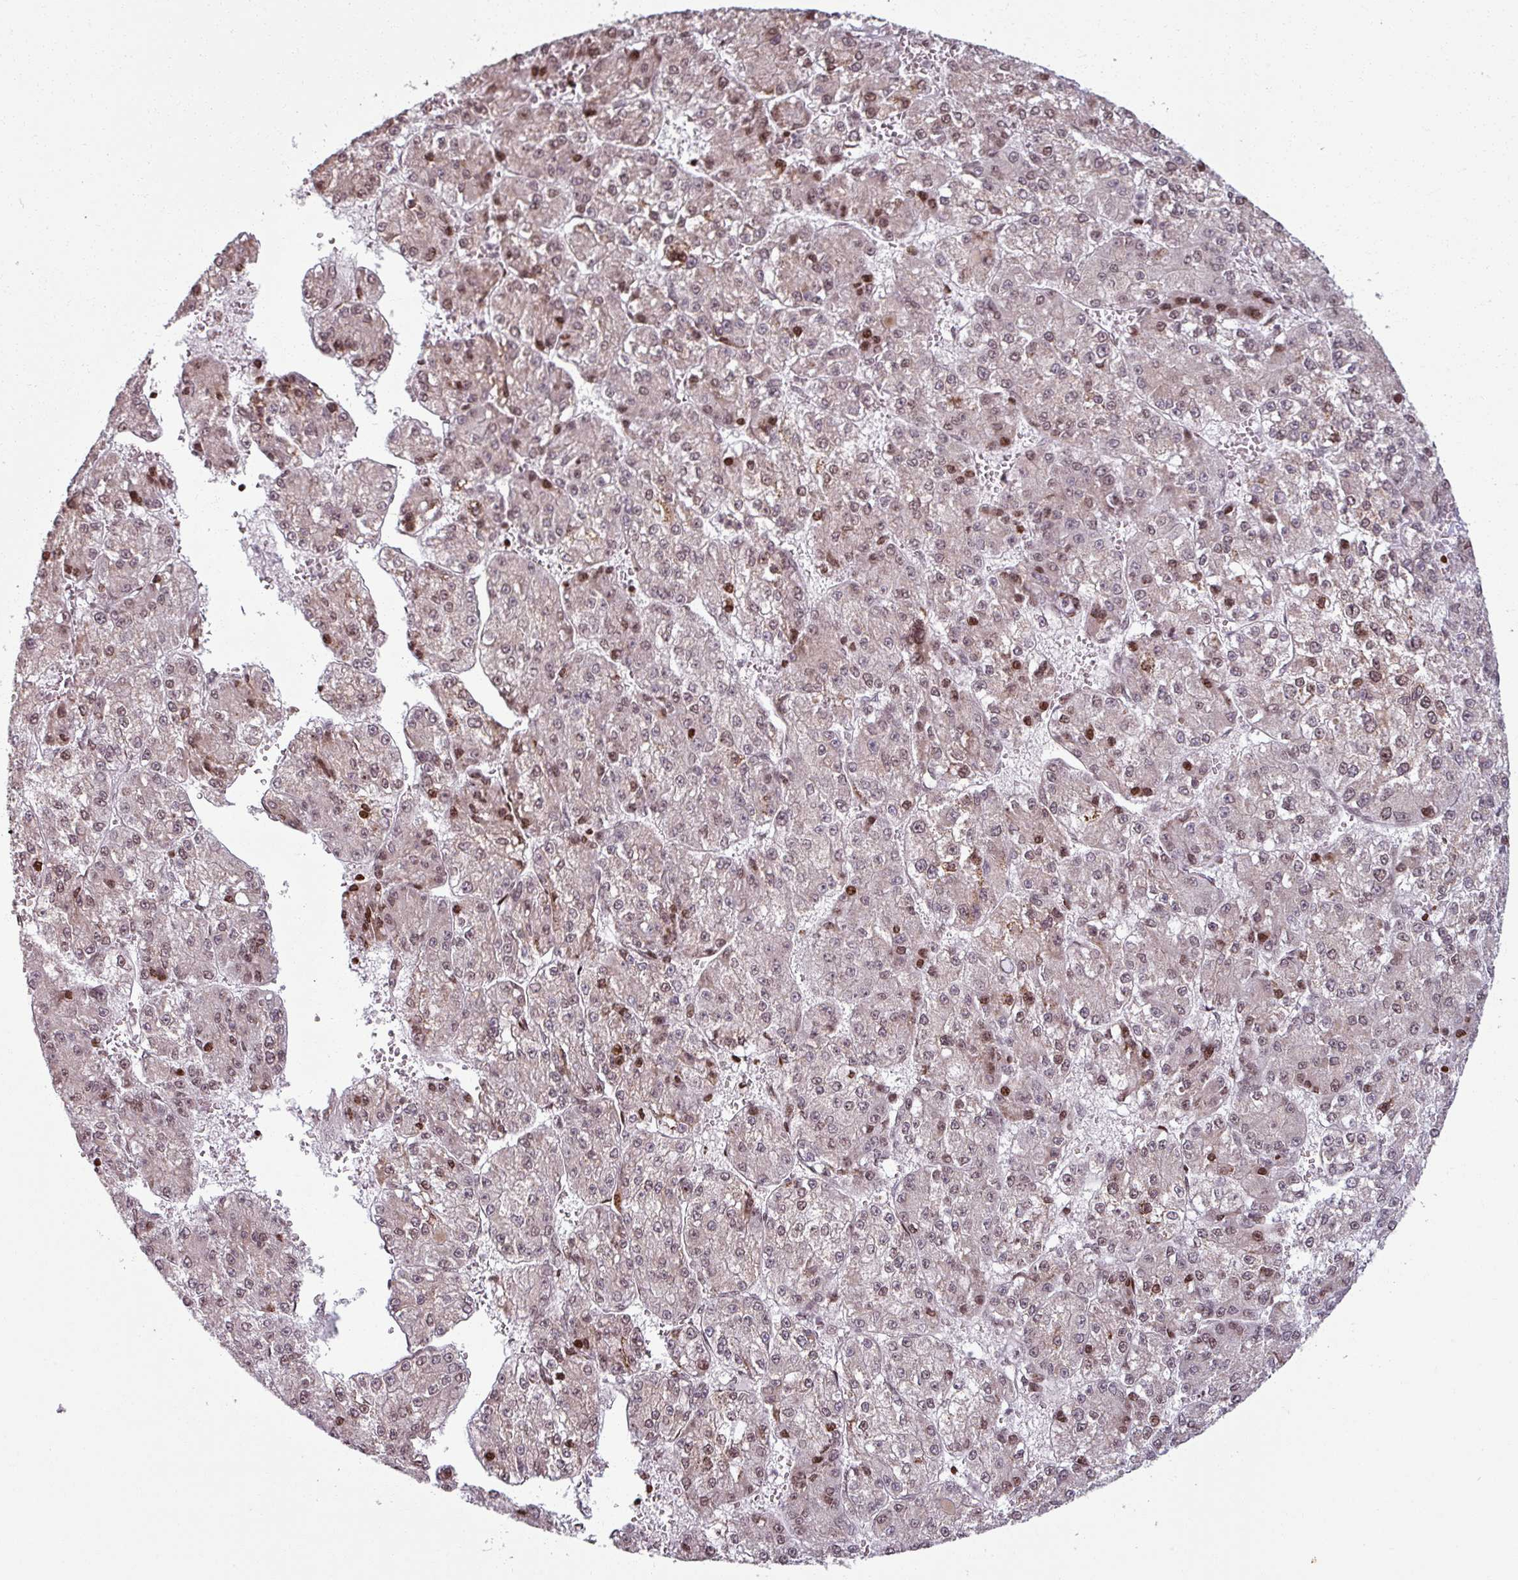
{"staining": {"intensity": "weak", "quantity": ">75%", "location": "nuclear"}, "tissue": "liver cancer", "cell_type": "Tumor cells", "image_type": "cancer", "snomed": [{"axis": "morphology", "description": "Carcinoma, Hepatocellular, NOS"}, {"axis": "topography", "description": "Liver"}], "caption": "An immunohistochemistry (IHC) micrograph of neoplastic tissue is shown. Protein staining in brown shows weak nuclear positivity in liver hepatocellular carcinoma within tumor cells.", "gene": "NCOR1", "patient": {"sex": "female", "age": 73}}